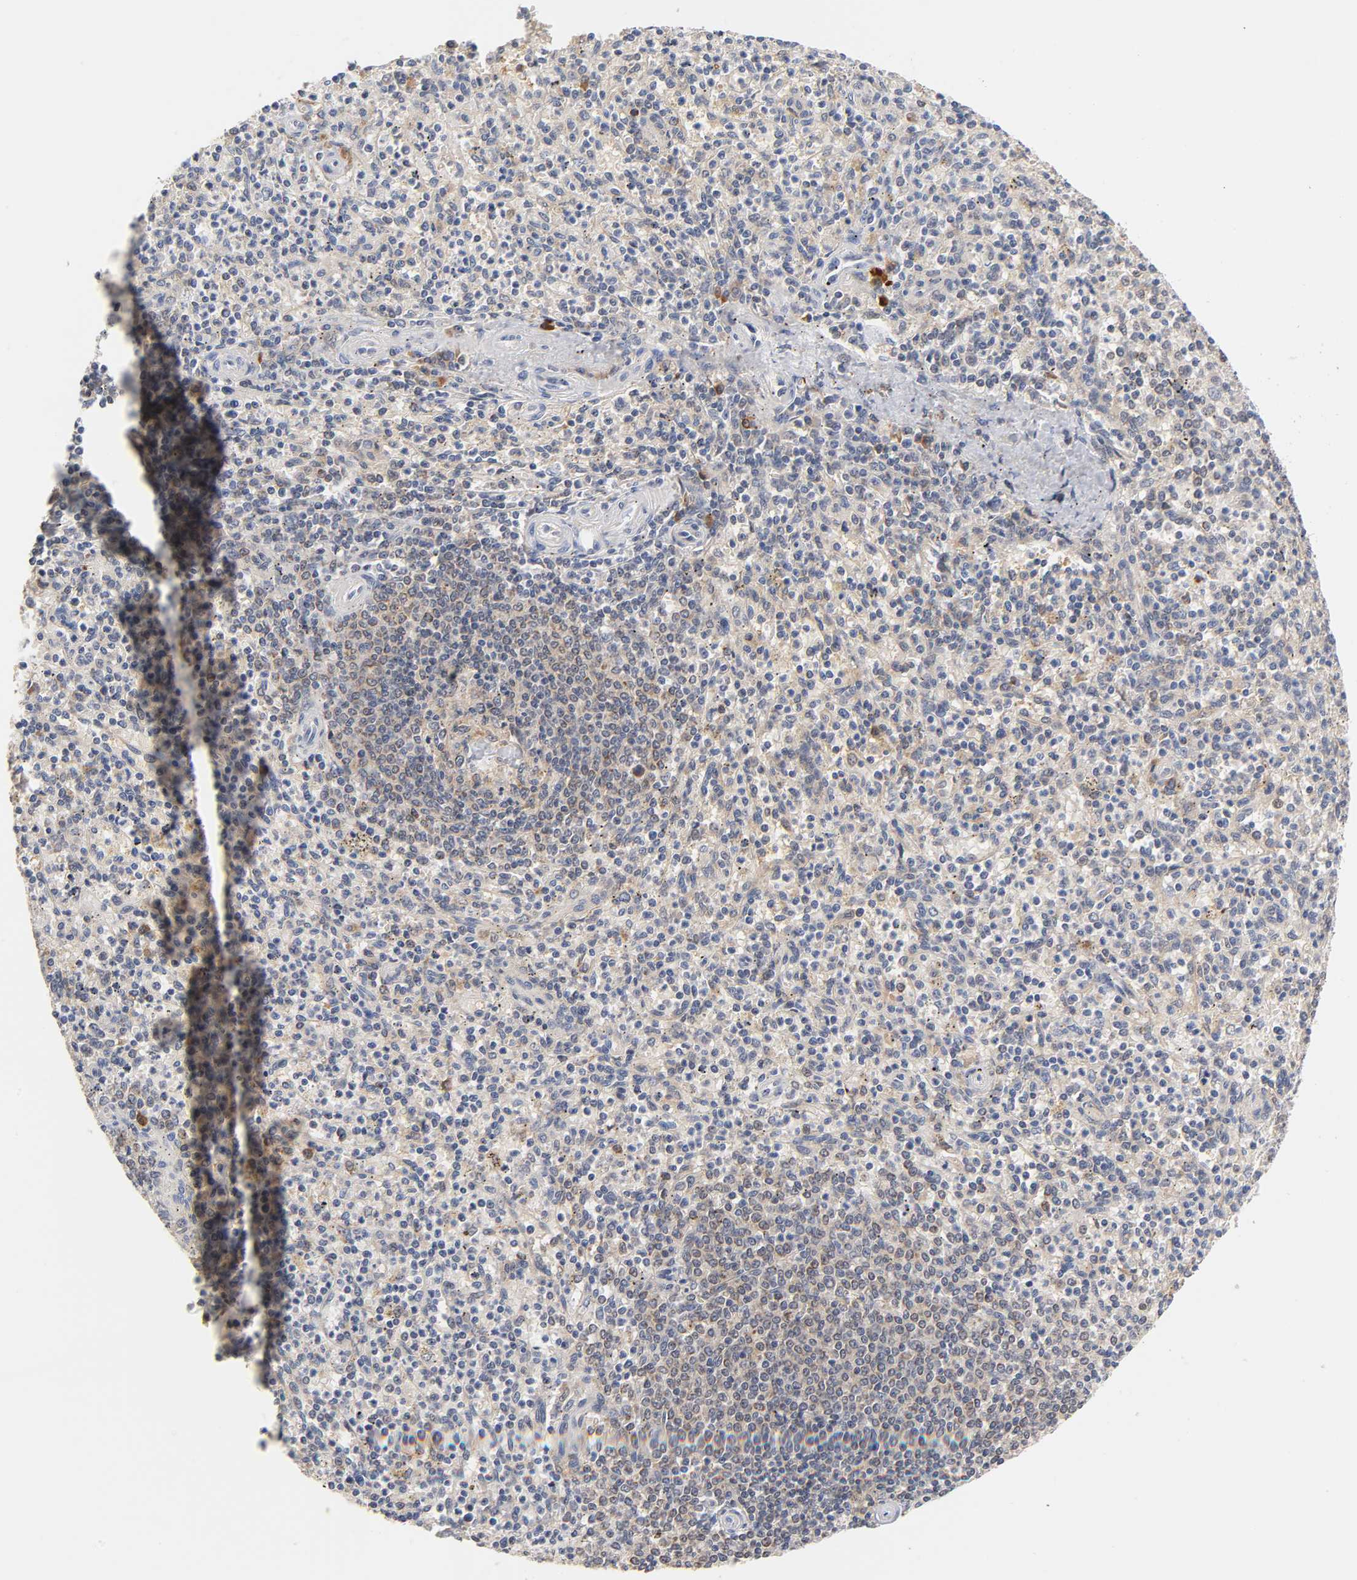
{"staining": {"intensity": "moderate", "quantity": "25%-75%", "location": "cytoplasmic/membranous"}, "tissue": "spleen", "cell_type": "Cells in red pulp", "image_type": "normal", "snomed": [{"axis": "morphology", "description": "Normal tissue, NOS"}, {"axis": "topography", "description": "Spleen"}], "caption": "A histopathology image of spleen stained for a protein displays moderate cytoplasmic/membranous brown staining in cells in red pulp.", "gene": "GSTZ1", "patient": {"sex": "male", "age": 72}}